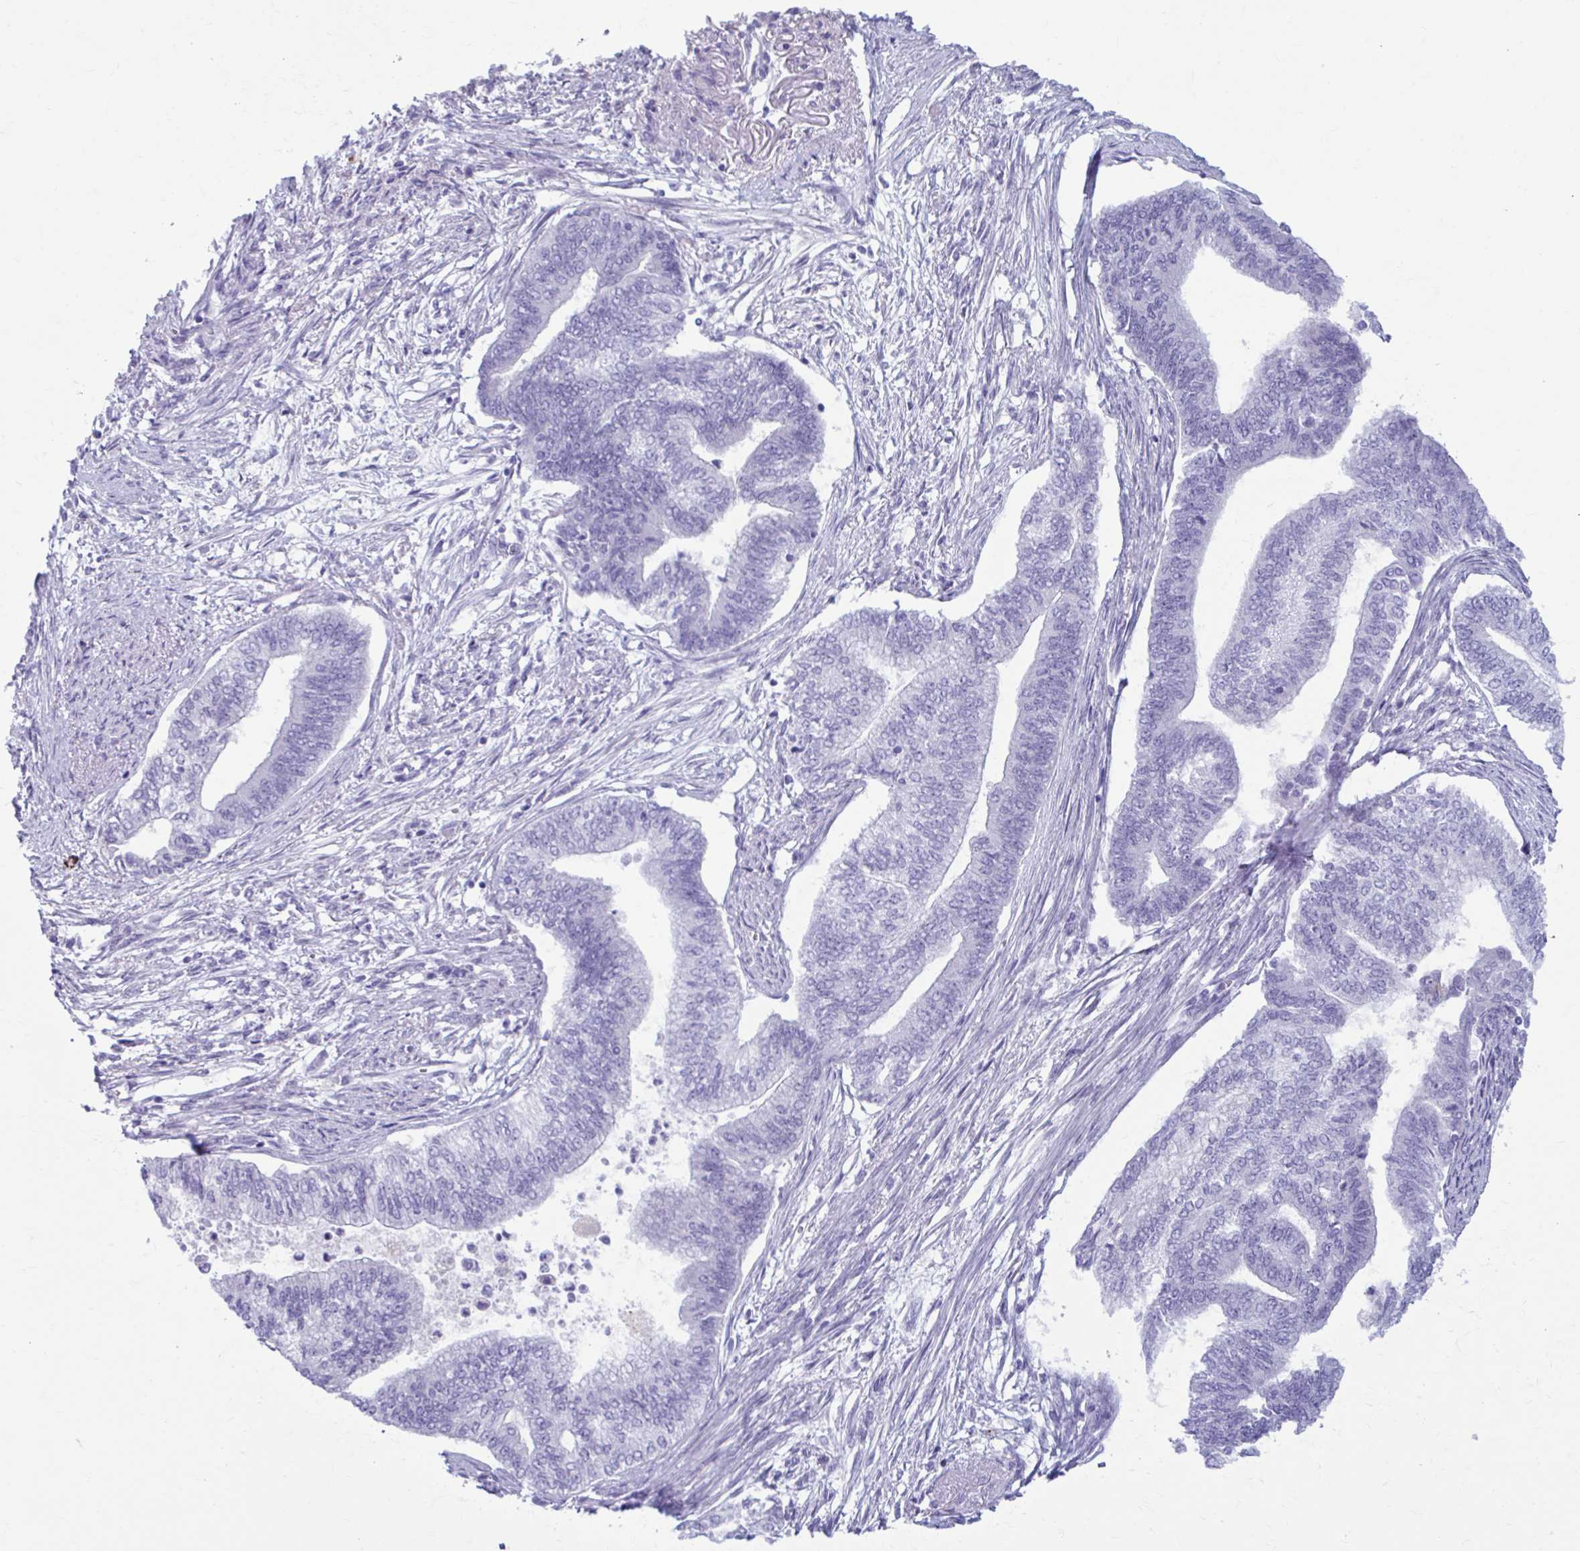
{"staining": {"intensity": "negative", "quantity": "none", "location": "none"}, "tissue": "endometrial cancer", "cell_type": "Tumor cells", "image_type": "cancer", "snomed": [{"axis": "morphology", "description": "Adenocarcinoma, NOS"}, {"axis": "topography", "description": "Endometrium"}], "caption": "Photomicrograph shows no significant protein expression in tumor cells of endometrial cancer. (DAB immunohistochemistry, high magnification).", "gene": "C12orf71", "patient": {"sex": "female", "age": 65}}